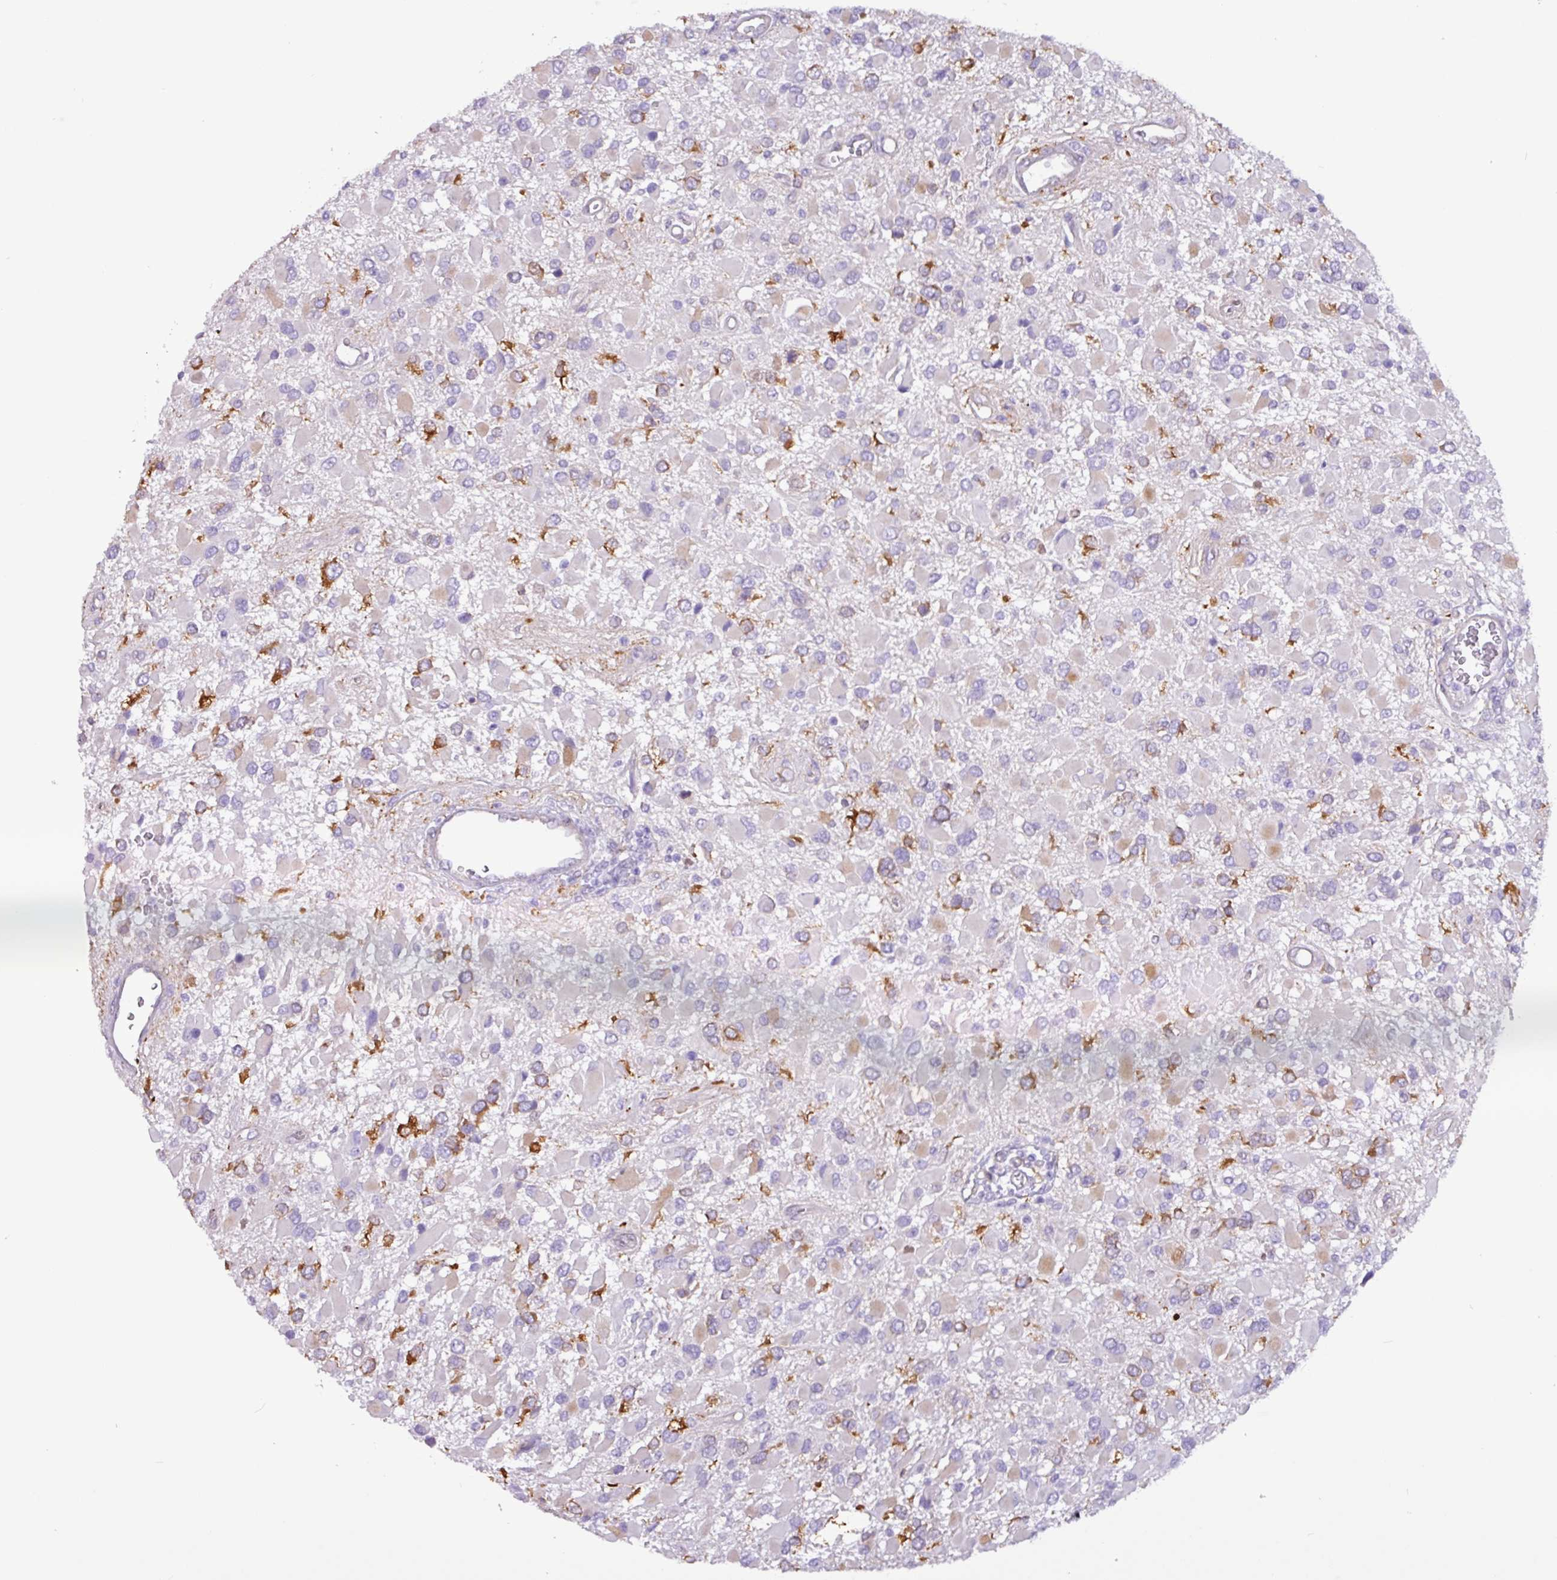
{"staining": {"intensity": "moderate", "quantity": "<25%", "location": "cytoplasmic/membranous"}, "tissue": "glioma", "cell_type": "Tumor cells", "image_type": "cancer", "snomed": [{"axis": "morphology", "description": "Glioma, malignant, High grade"}, {"axis": "topography", "description": "Brain"}], "caption": "Malignant glioma (high-grade) stained with a protein marker exhibits moderate staining in tumor cells.", "gene": "SLC38A1", "patient": {"sex": "male", "age": 53}}